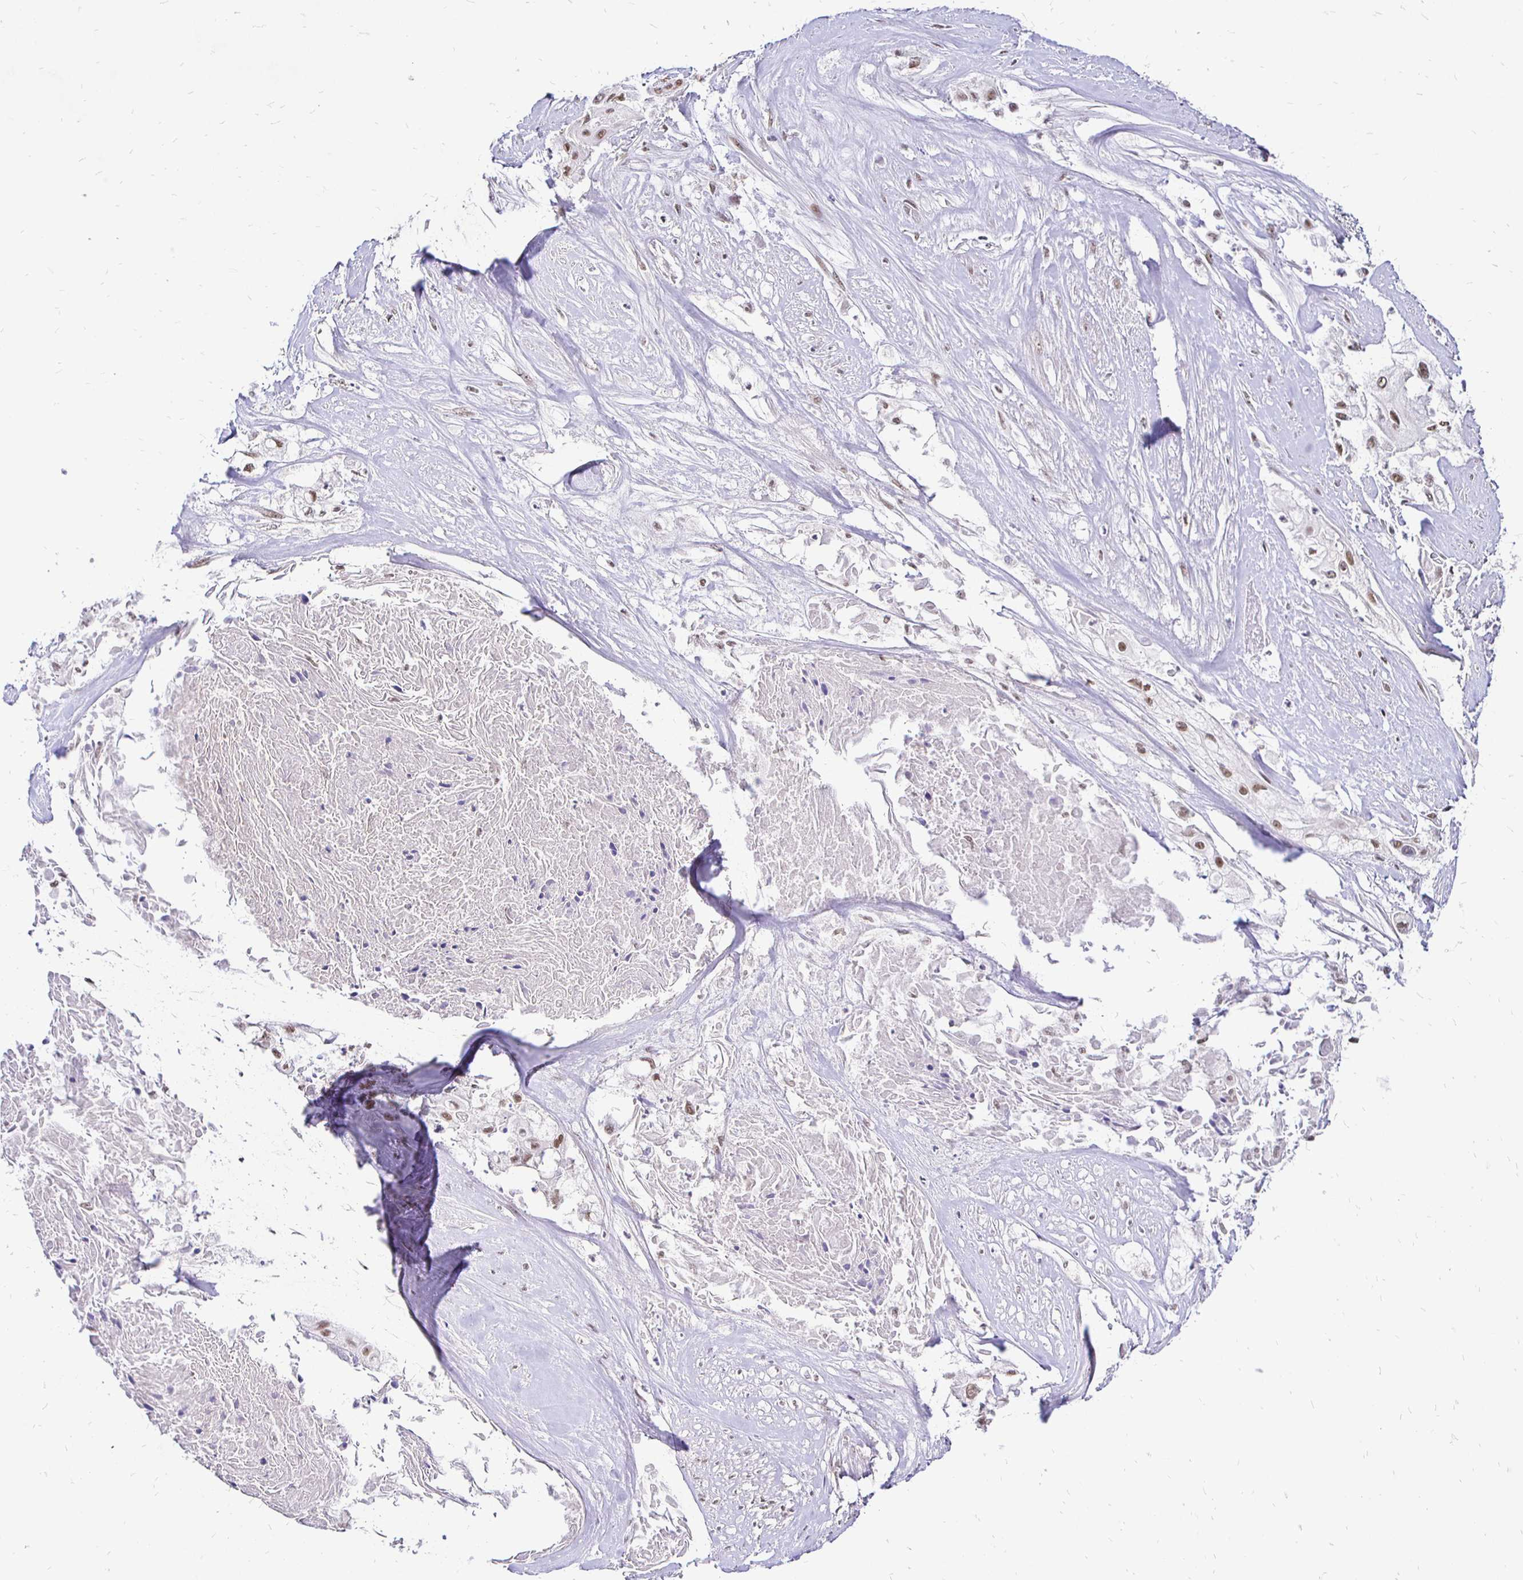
{"staining": {"intensity": "moderate", "quantity": ">75%", "location": "nuclear"}, "tissue": "cervical cancer", "cell_type": "Tumor cells", "image_type": "cancer", "snomed": [{"axis": "morphology", "description": "Squamous cell carcinoma, NOS"}, {"axis": "topography", "description": "Cervix"}], "caption": "Immunohistochemical staining of human cervical cancer reveals medium levels of moderate nuclear protein expression in approximately >75% of tumor cells. (DAB (3,3'-diaminobenzidine) IHC, brown staining for protein, blue staining for nuclei).", "gene": "SIN3A", "patient": {"sex": "female", "age": 49}}